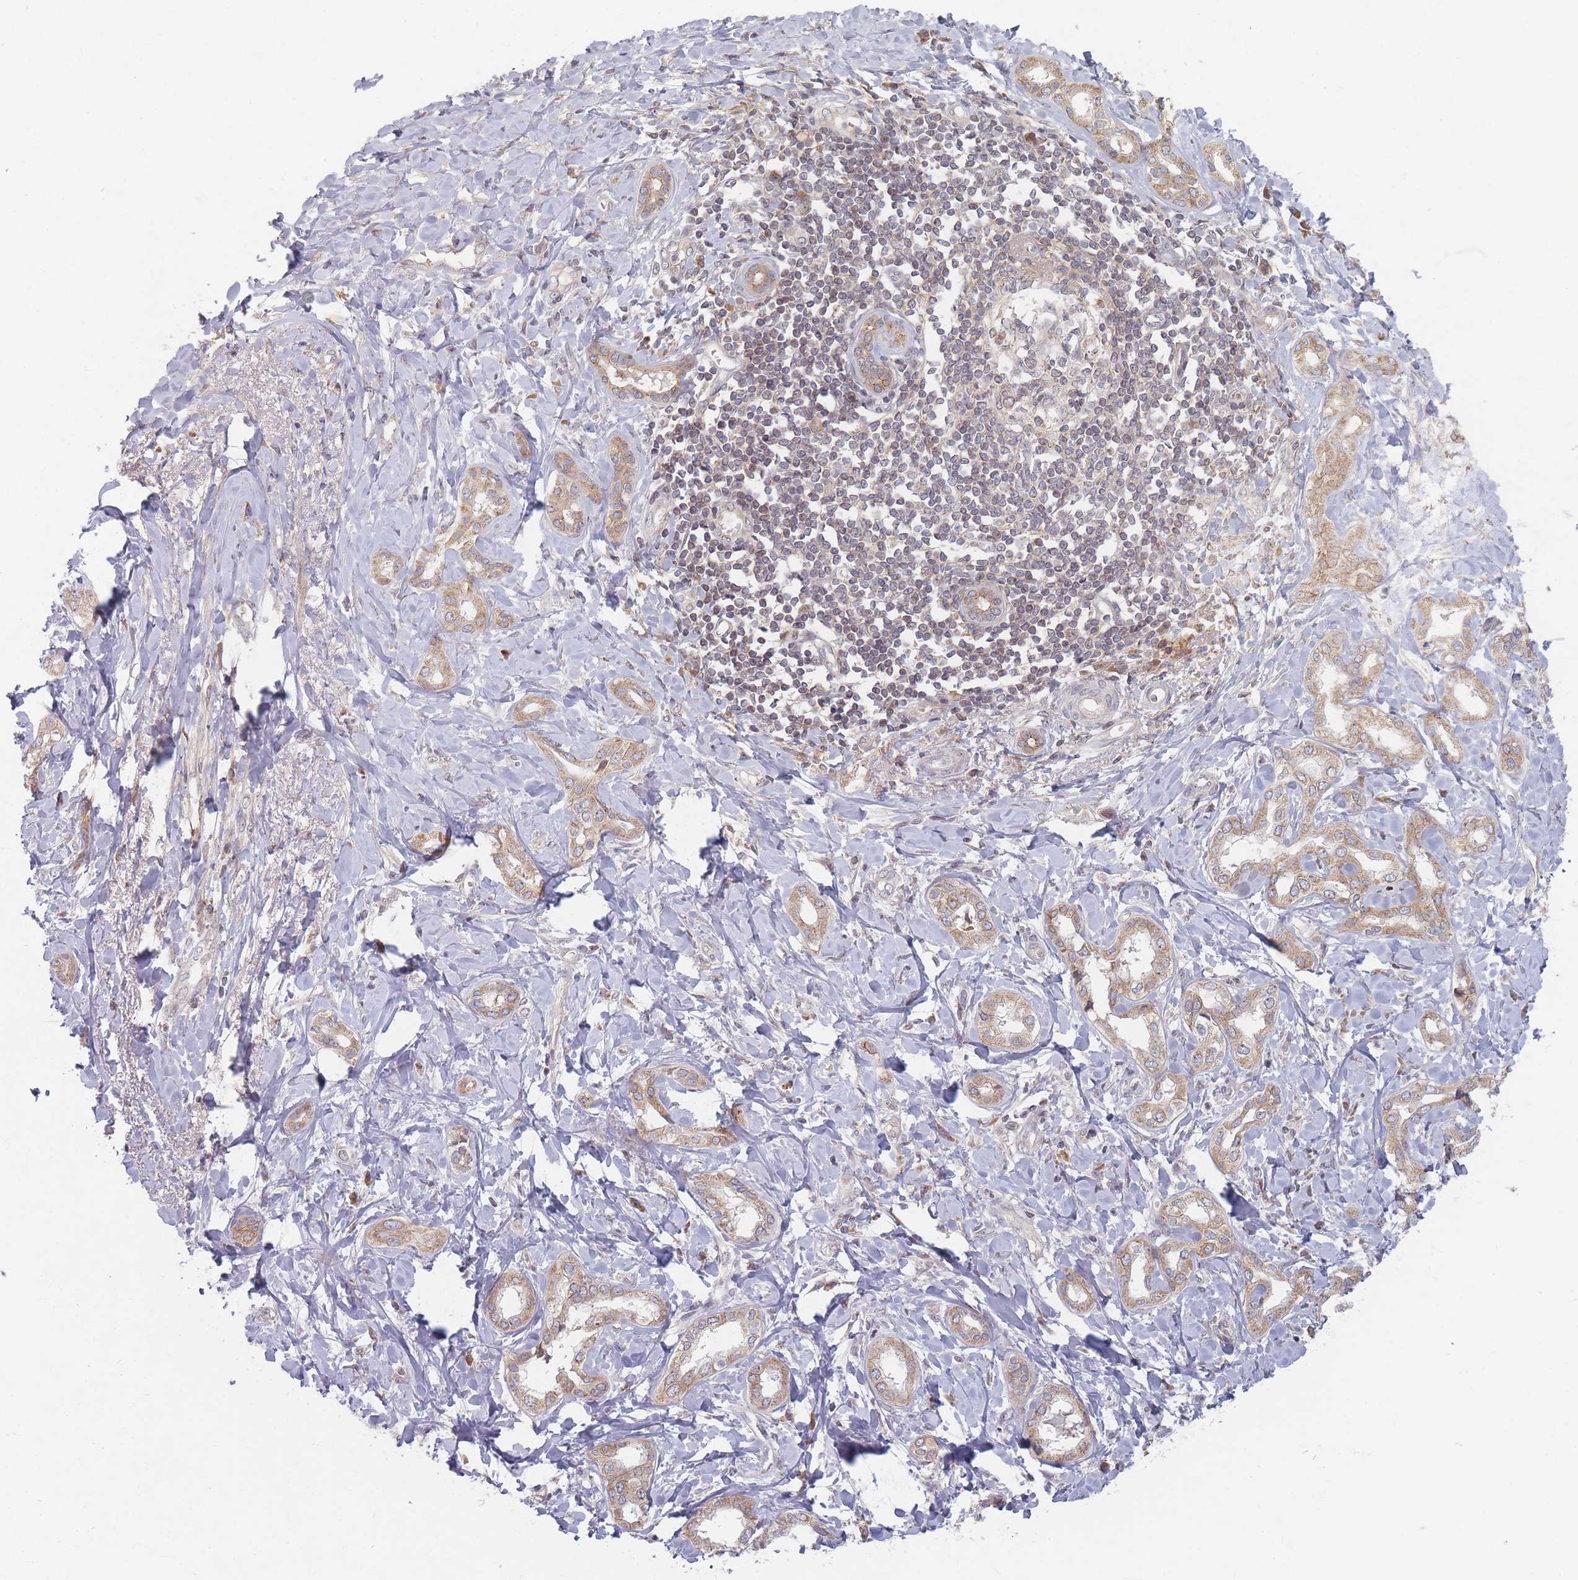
{"staining": {"intensity": "weak", "quantity": ">75%", "location": "cytoplasmic/membranous"}, "tissue": "liver cancer", "cell_type": "Tumor cells", "image_type": "cancer", "snomed": [{"axis": "morphology", "description": "Cholangiocarcinoma"}, {"axis": "topography", "description": "Liver"}], "caption": "Protein staining of liver cholangiocarcinoma tissue shows weak cytoplasmic/membranous positivity in about >75% of tumor cells.", "gene": "RADX", "patient": {"sex": "female", "age": 77}}